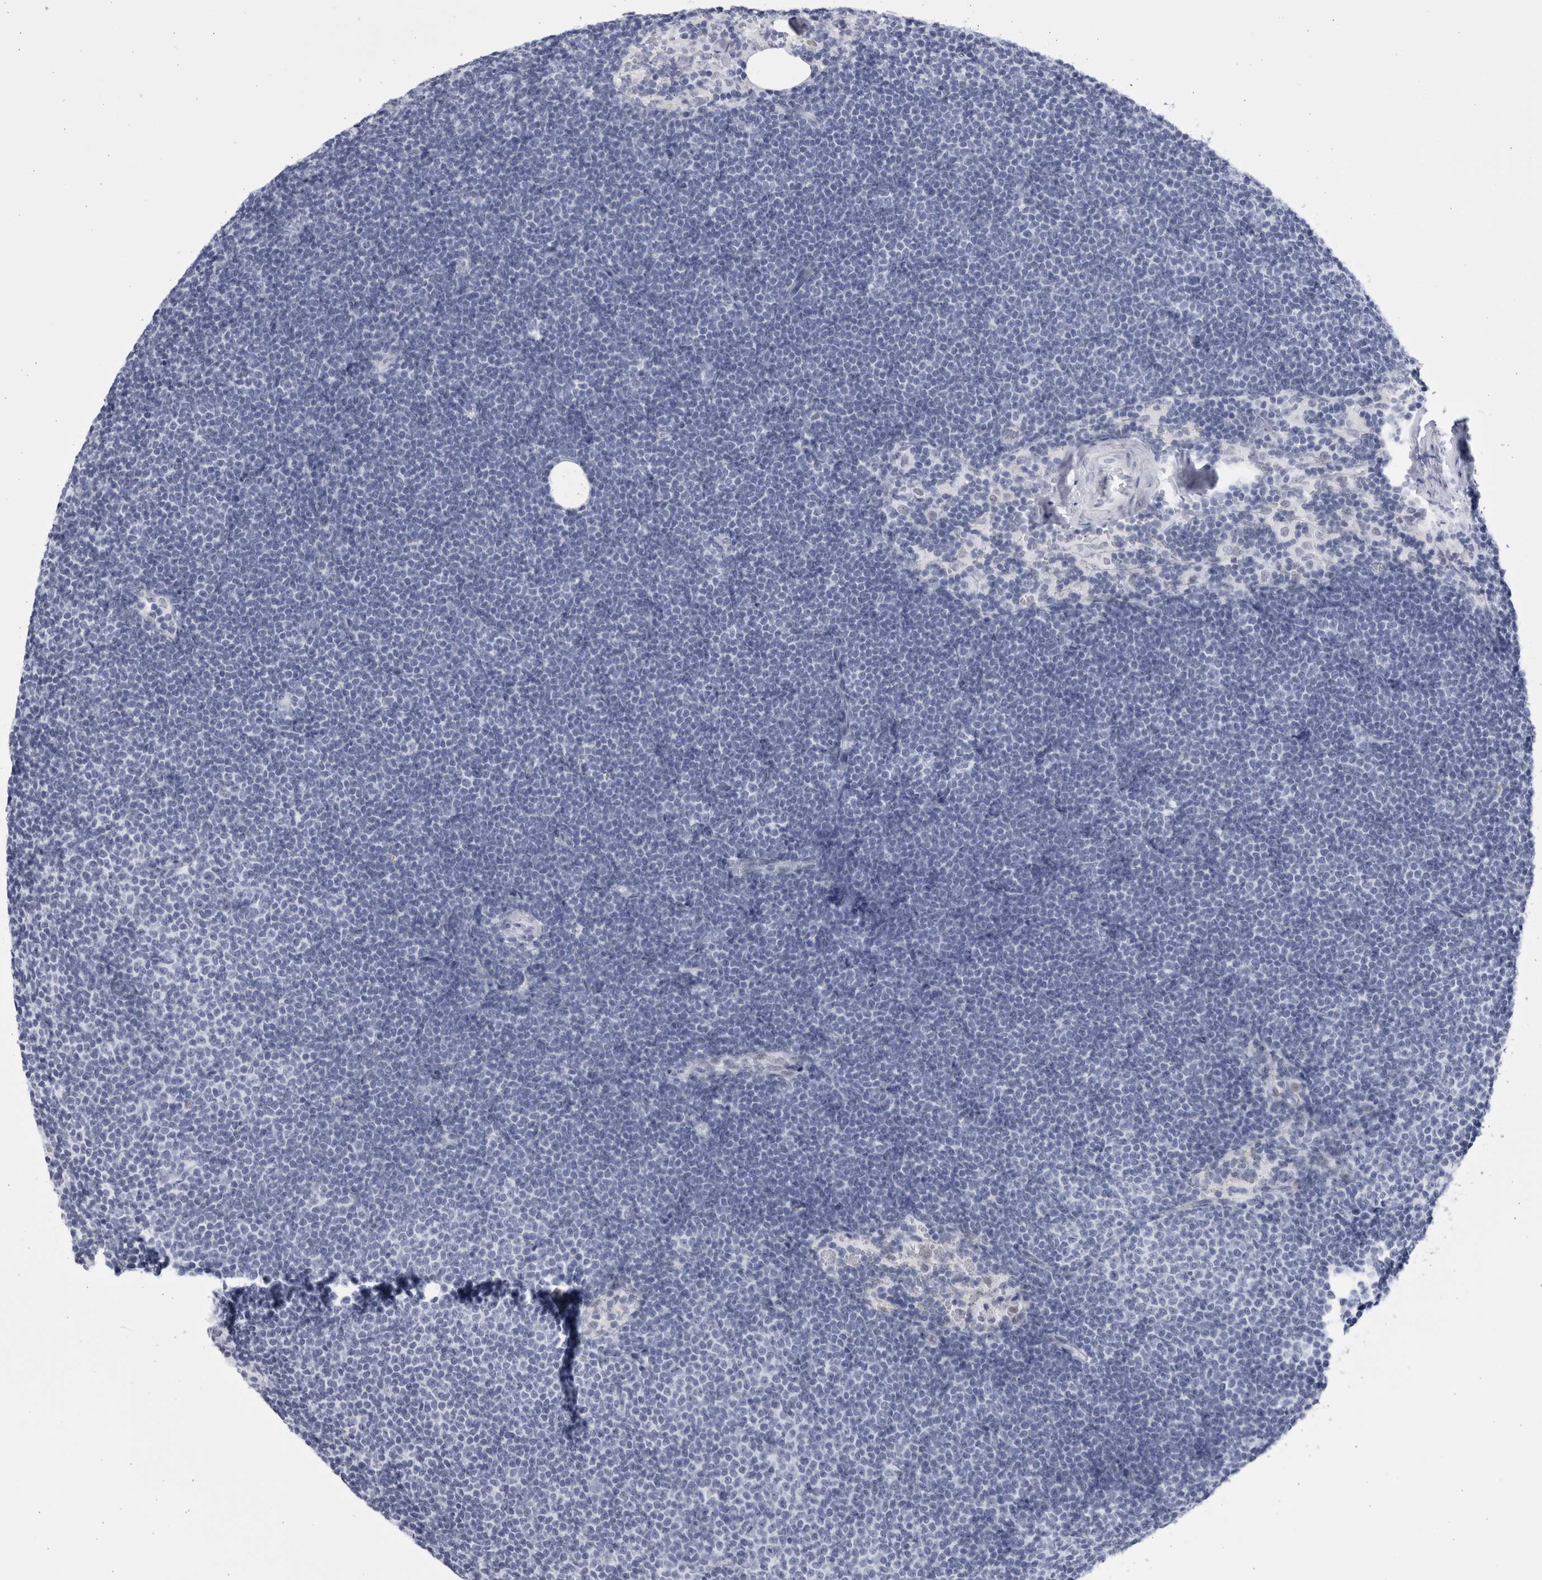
{"staining": {"intensity": "negative", "quantity": "none", "location": "none"}, "tissue": "lymphoma", "cell_type": "Tumor cells", "image_type": "cancer", "snomed": [{"axis": "morphology", "description": "Malignant lymphoma, non-Hodgkin's type, Low grade"}, {"axis": "topography", "description": "Lymph node"}], "caption": "An immunohistochemistry (IHC) micrograph of lymphoma is shown. There is no staining in tumor cells of lymphoma.", "gene": "CCDC181", "patient": {"sex": "female", "age": 53}}